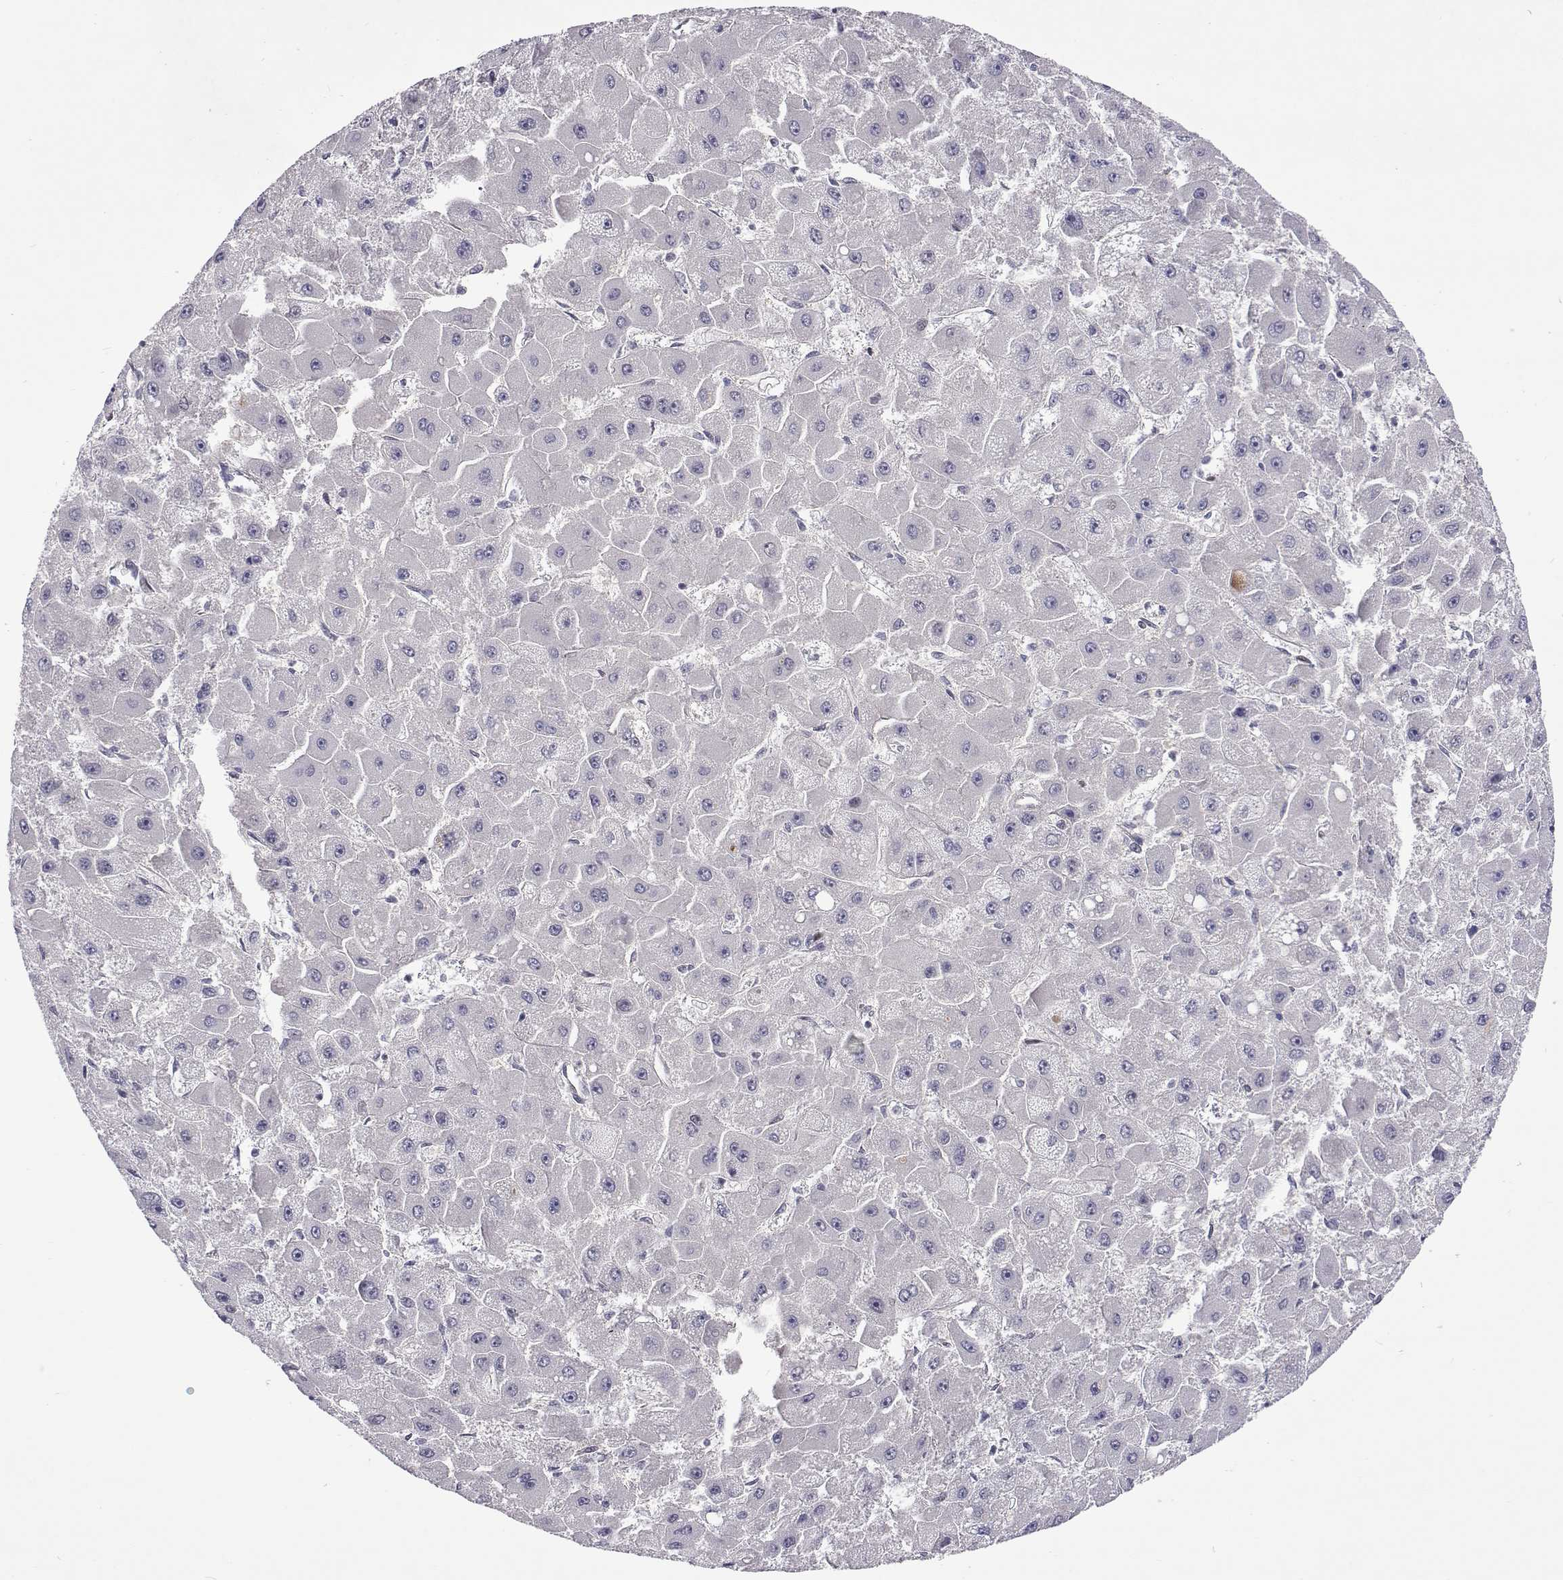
{"staining": {"intensity": "negative", "quantity": "none", "location": "none"}, "tissue": "liver cancer", "cell_type": "Tumor cells", "image_type": "cancer", "snomed": [{"axis": "morphology", "description": "Carcinoma, Hepatocellular, NOS"}, {"axis": "topography", "description": "Liver"}], "caption": "Immunohistochemistry (IHC) histopathology image of liver hepatocellular carcinoma stained for a protein (brown), which demonstrates no staining in tumor cells. (DAB IHC, high magnification).", "gene": "TCF15", "patient": {"sex": "female", "age": 25}}